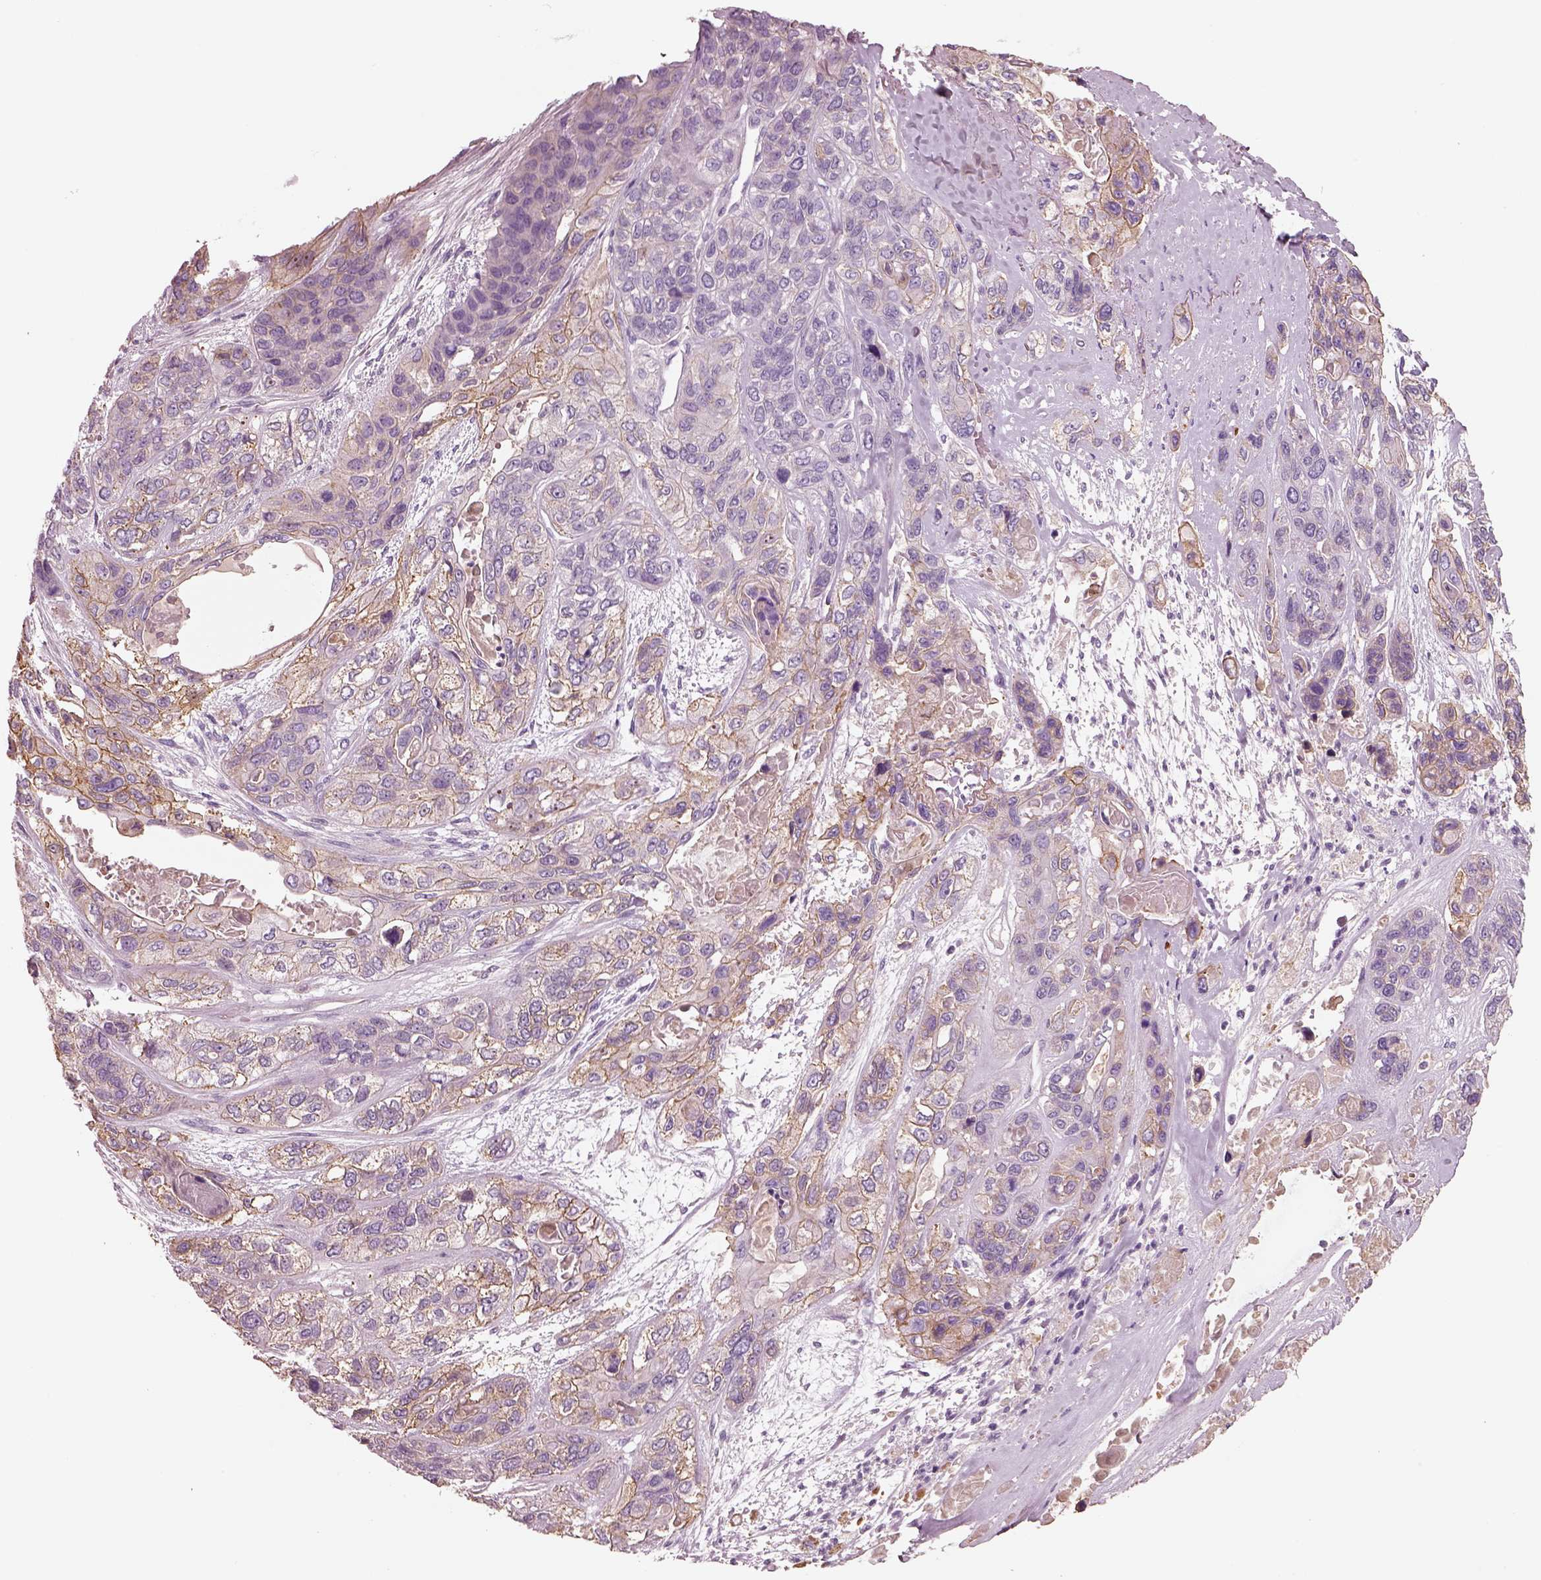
{"staining": {"intensity": "weak", "quantity": "25%-75%", "location": "cytoplasmic/membranous"}, "tissue": "lung cancer", "cell_type": "Tumor cells", "image_type": "cancer", "snomed": [{"axis": "morphology", "description": "Squamous cell carcinoma, NOS"}, {"axis": "topography", "description": "Lung"}], "caption": "A photomicrograph of lung squamous cell carcinoma stained for a protein displays weak cytoplasmic/membranous brown staining in tumor cells.", "gene": "IGLL1", "patient": {"sex": "female", "age": 70}}